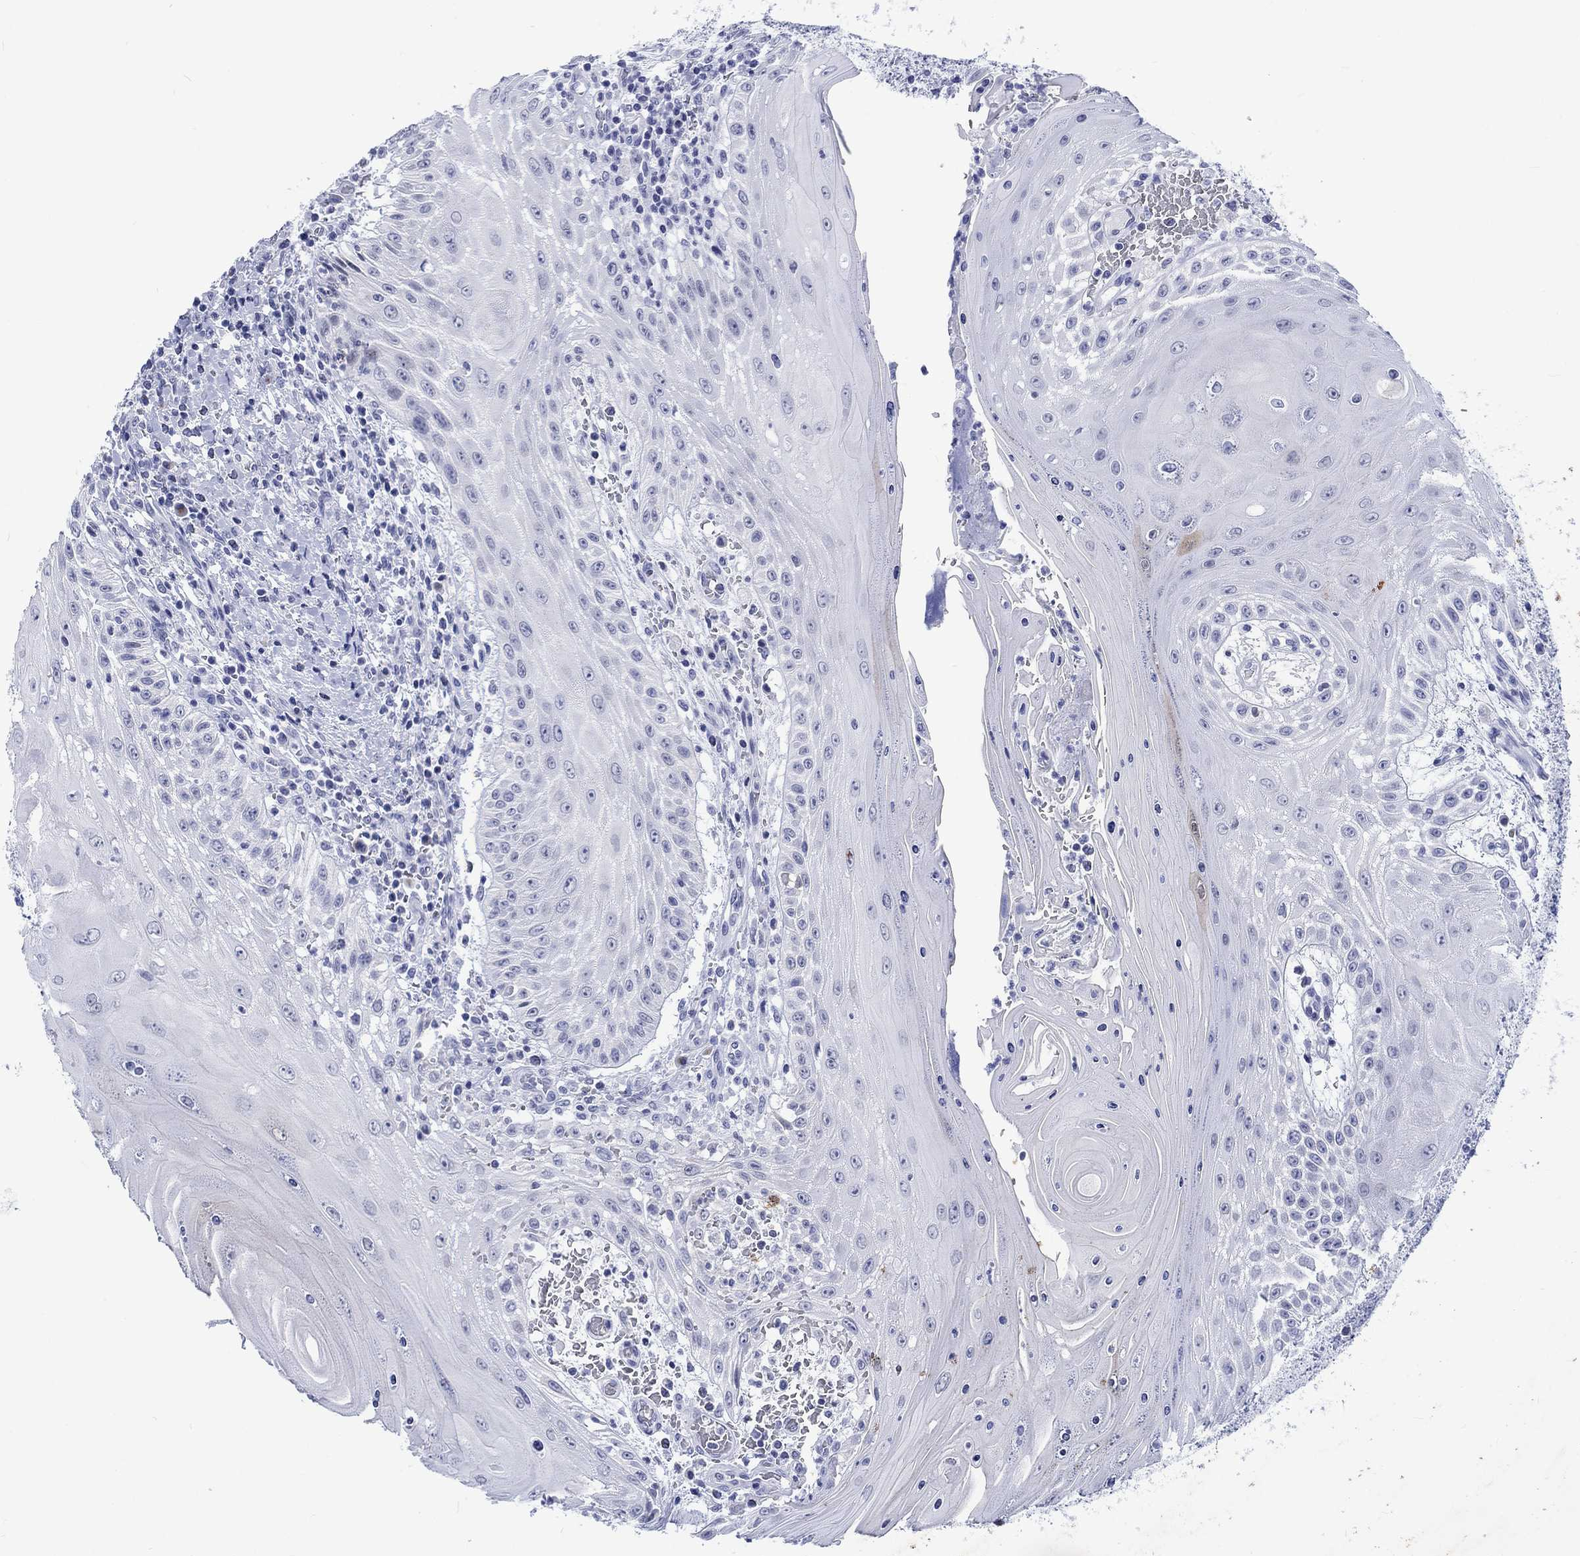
{"staining": {"intensity": "negative", "quantity": "none", "location": "none"}, "tissue": "head and neck cancer", "cell_type": "Tumor cells", "image_type": "cancer", "snomed": [{"axis": "morphology", "description": "Squamous cell carcinoma, NOS"}, {"axis": "topography", "description": "Oral tissue"}, {"axis": "topography", "description": "Head-Neck"}], "caption": "Immunohistochemical staining of human head and neck cancer (squamous cell carcinoma) reveals no significant staining in tumor cells.", "gene": "KRT76", "patient": {"sex": "male", "age": 58}}